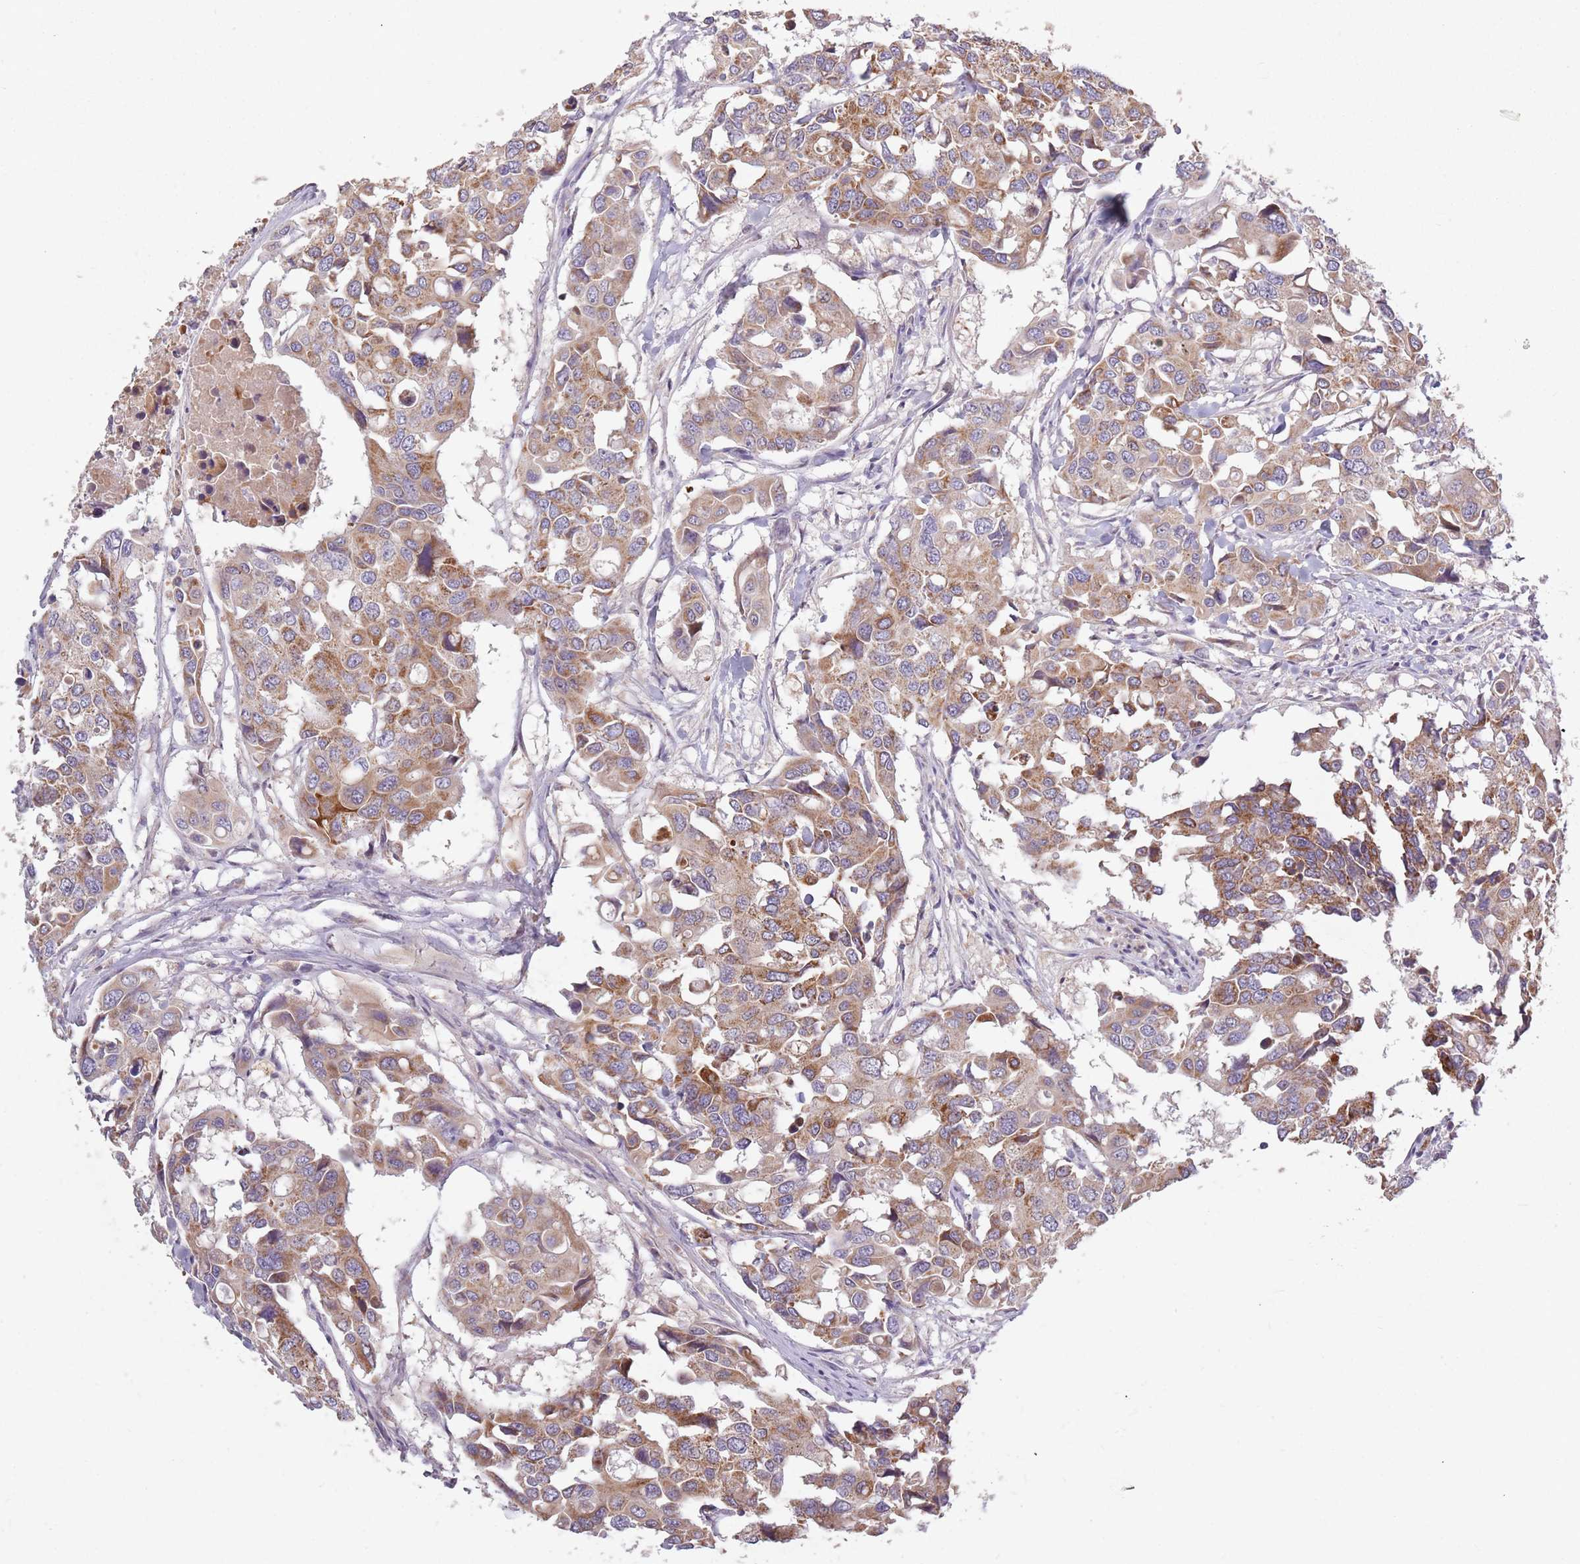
{"staining": {"intensity": "moderate", "quantity": ">75%", "location": "cytoplasmic/membranous"}, "tissue": "colorectal cancer", "cell_type": "Tumor cells", "image_type": "cancer", "snomed": [{"axis": "morphology", "description": "Adenocarcinoma, NOS"}, {"axis": "topography", "description": "Colon"}], "caption": "Protein expression analysis of colorectal adenocarcinoma demonstrates moderate cytoplasmic/membranous staining in about >75% of tumor cells. (DAB (3,3'-diaminobenzidine) IHC with brightfield microscopy, high magnification).", "gene": "COQ5", "patient": {"sex": "male", "age": 77}}